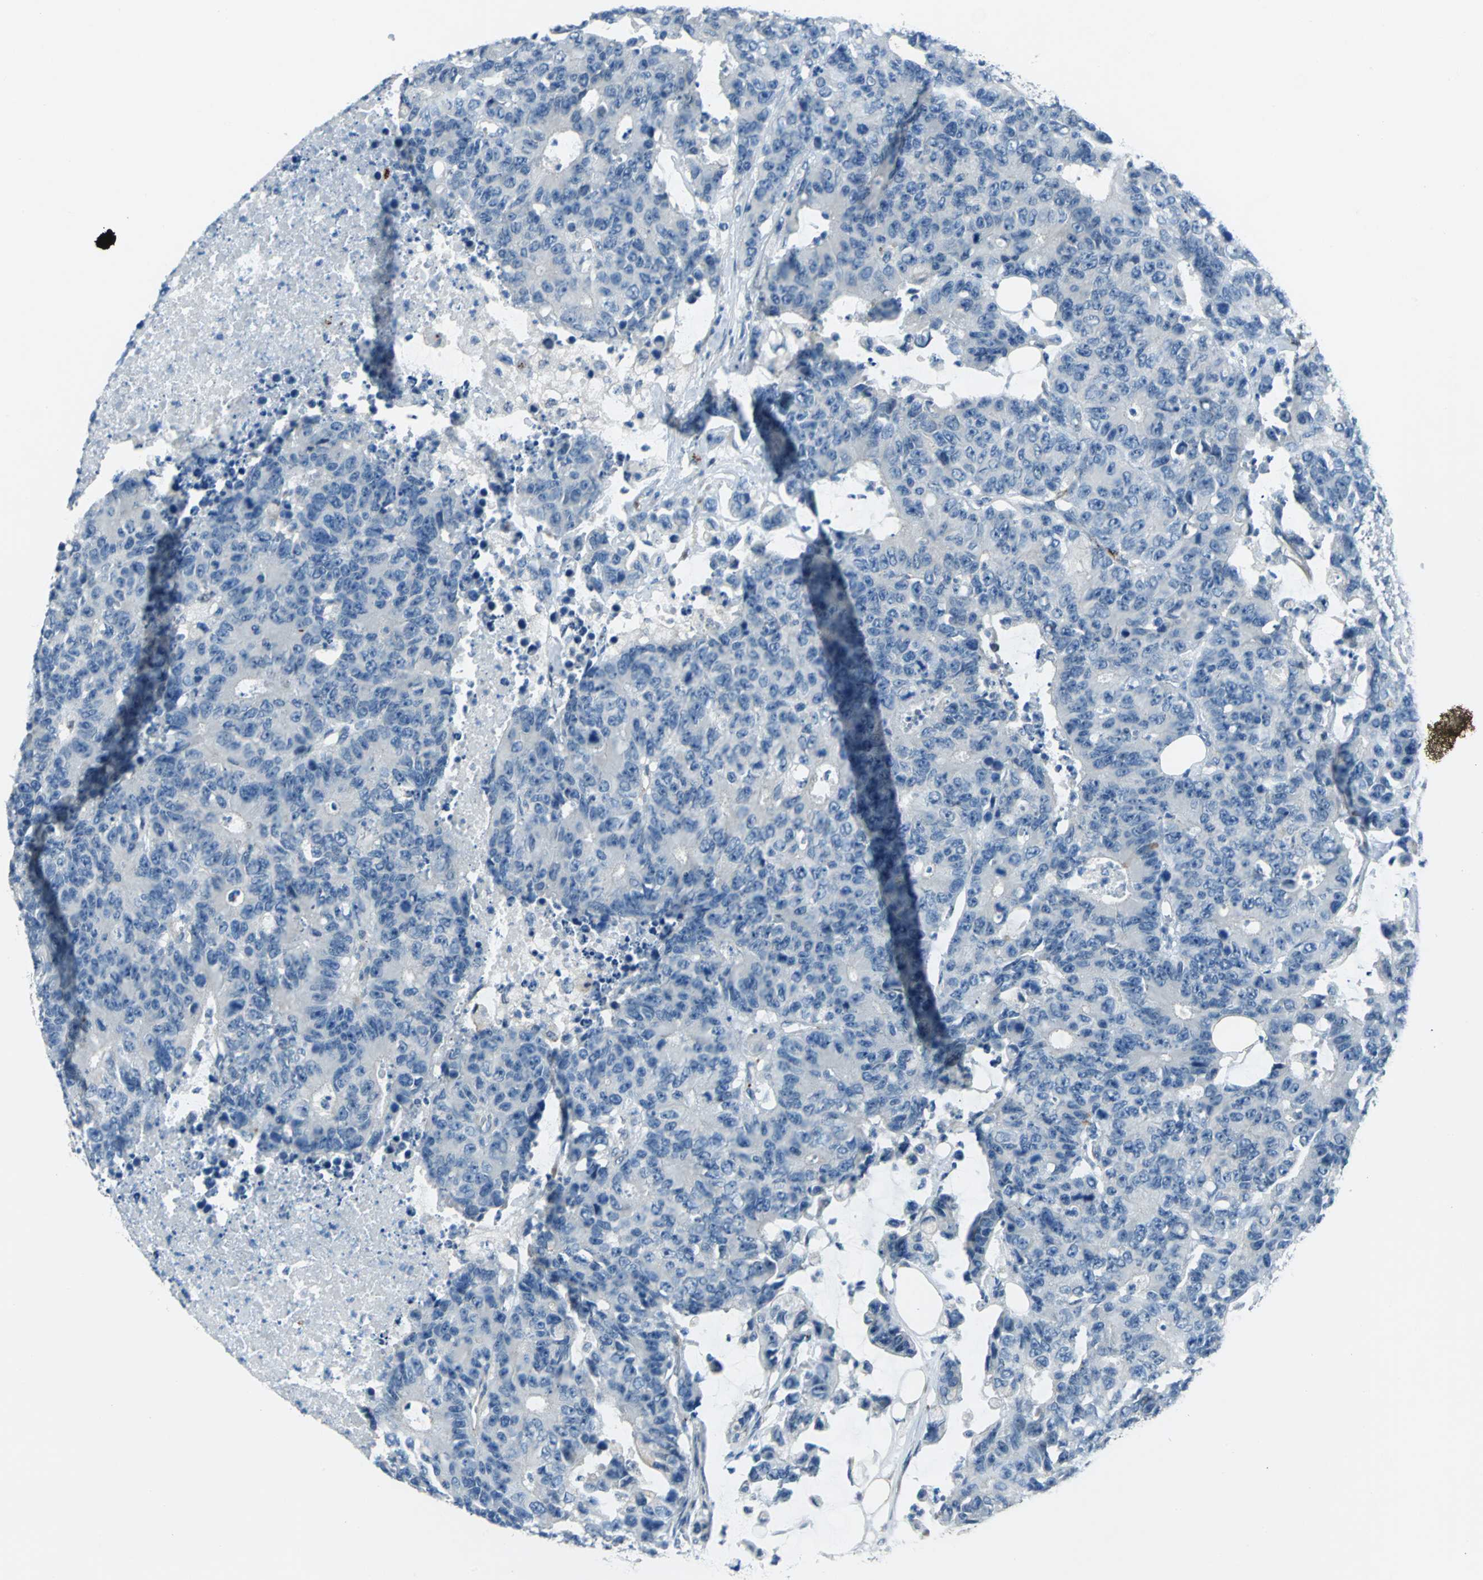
{"staining": {"intensity": "negative", "quantity": "none", "location": "none"}, "tissue": "colorectal cancer", "cell_type": "Tumor cells", "image_type": "cancer", "snomed": [{"axis": "morphology", "description": "Adenocarcinoma, NOS"}, {"axis": "topography", "description": "Colon"}], "caption": "This micrograph is of colorectal adenocarcinoma stained with immunohistochemistry to label a protein in brown with the nuclei are counter-stained blue. There is no staining in tumor cells.", "gene": "SELP", "patient": {"sex": "female", "age": 86}}